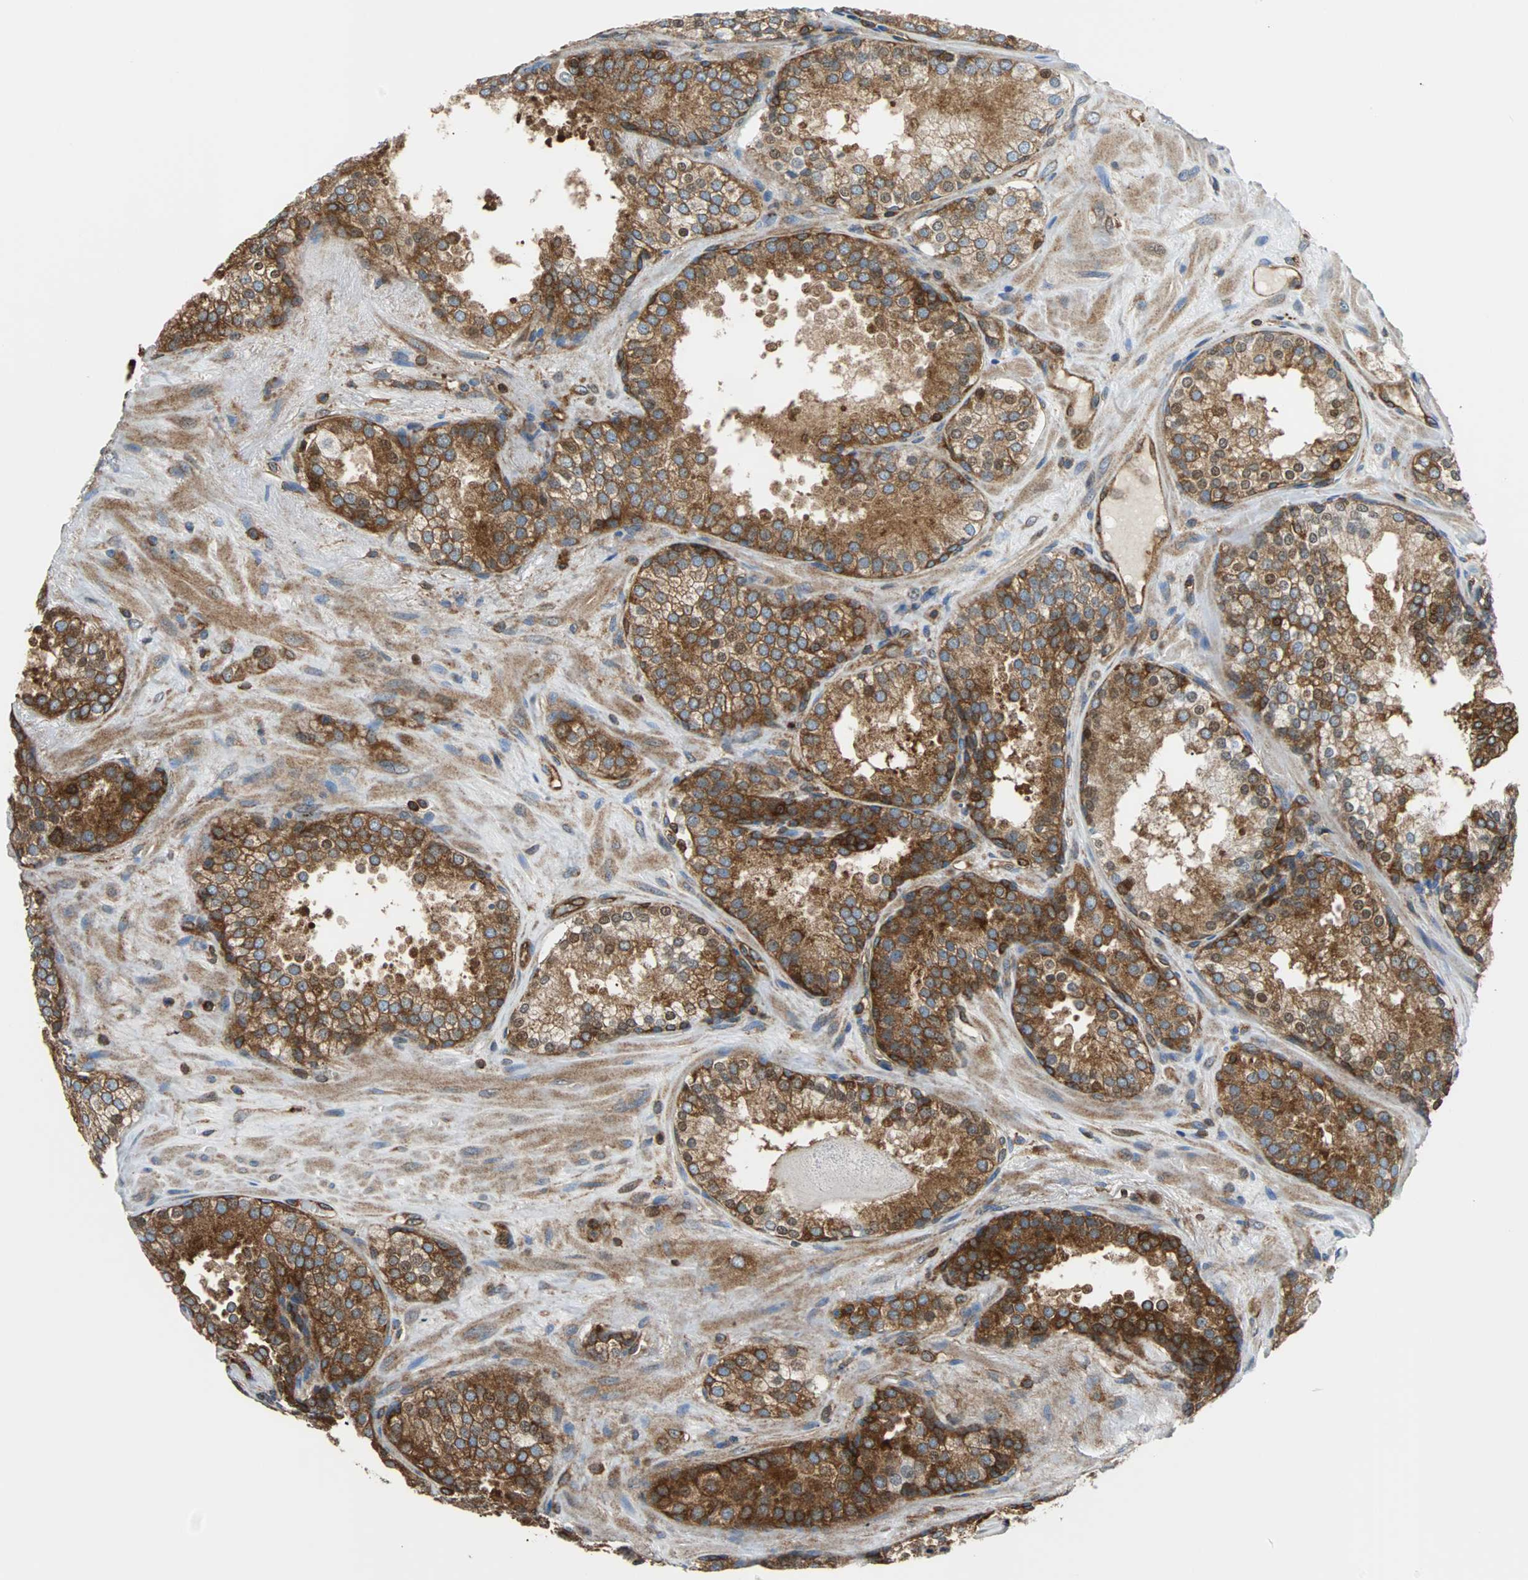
{"staining": {"intensity": "strong", "quantity": ">75%", "location": "cytoplasmic/membranous"}, "tissue": "prostate cancer", "cell_type": "Tumor cells", "image_type": "cancer", "snomed": [{"axis": "morphology", "description": "Adenocarcinoma, High grade"}, {"axis": "topography", "description": "Prostate"}], "caption": "A histopathology image showing strong cytoplasmic/membranous positivity in about >75% of tumor cells in prostate cancer (adenocarcinoma (high-grade)), as visualized by brown immunohistochemical staining.", "gene": "RELA", "patient": {"sex": "male", "age": 70}}